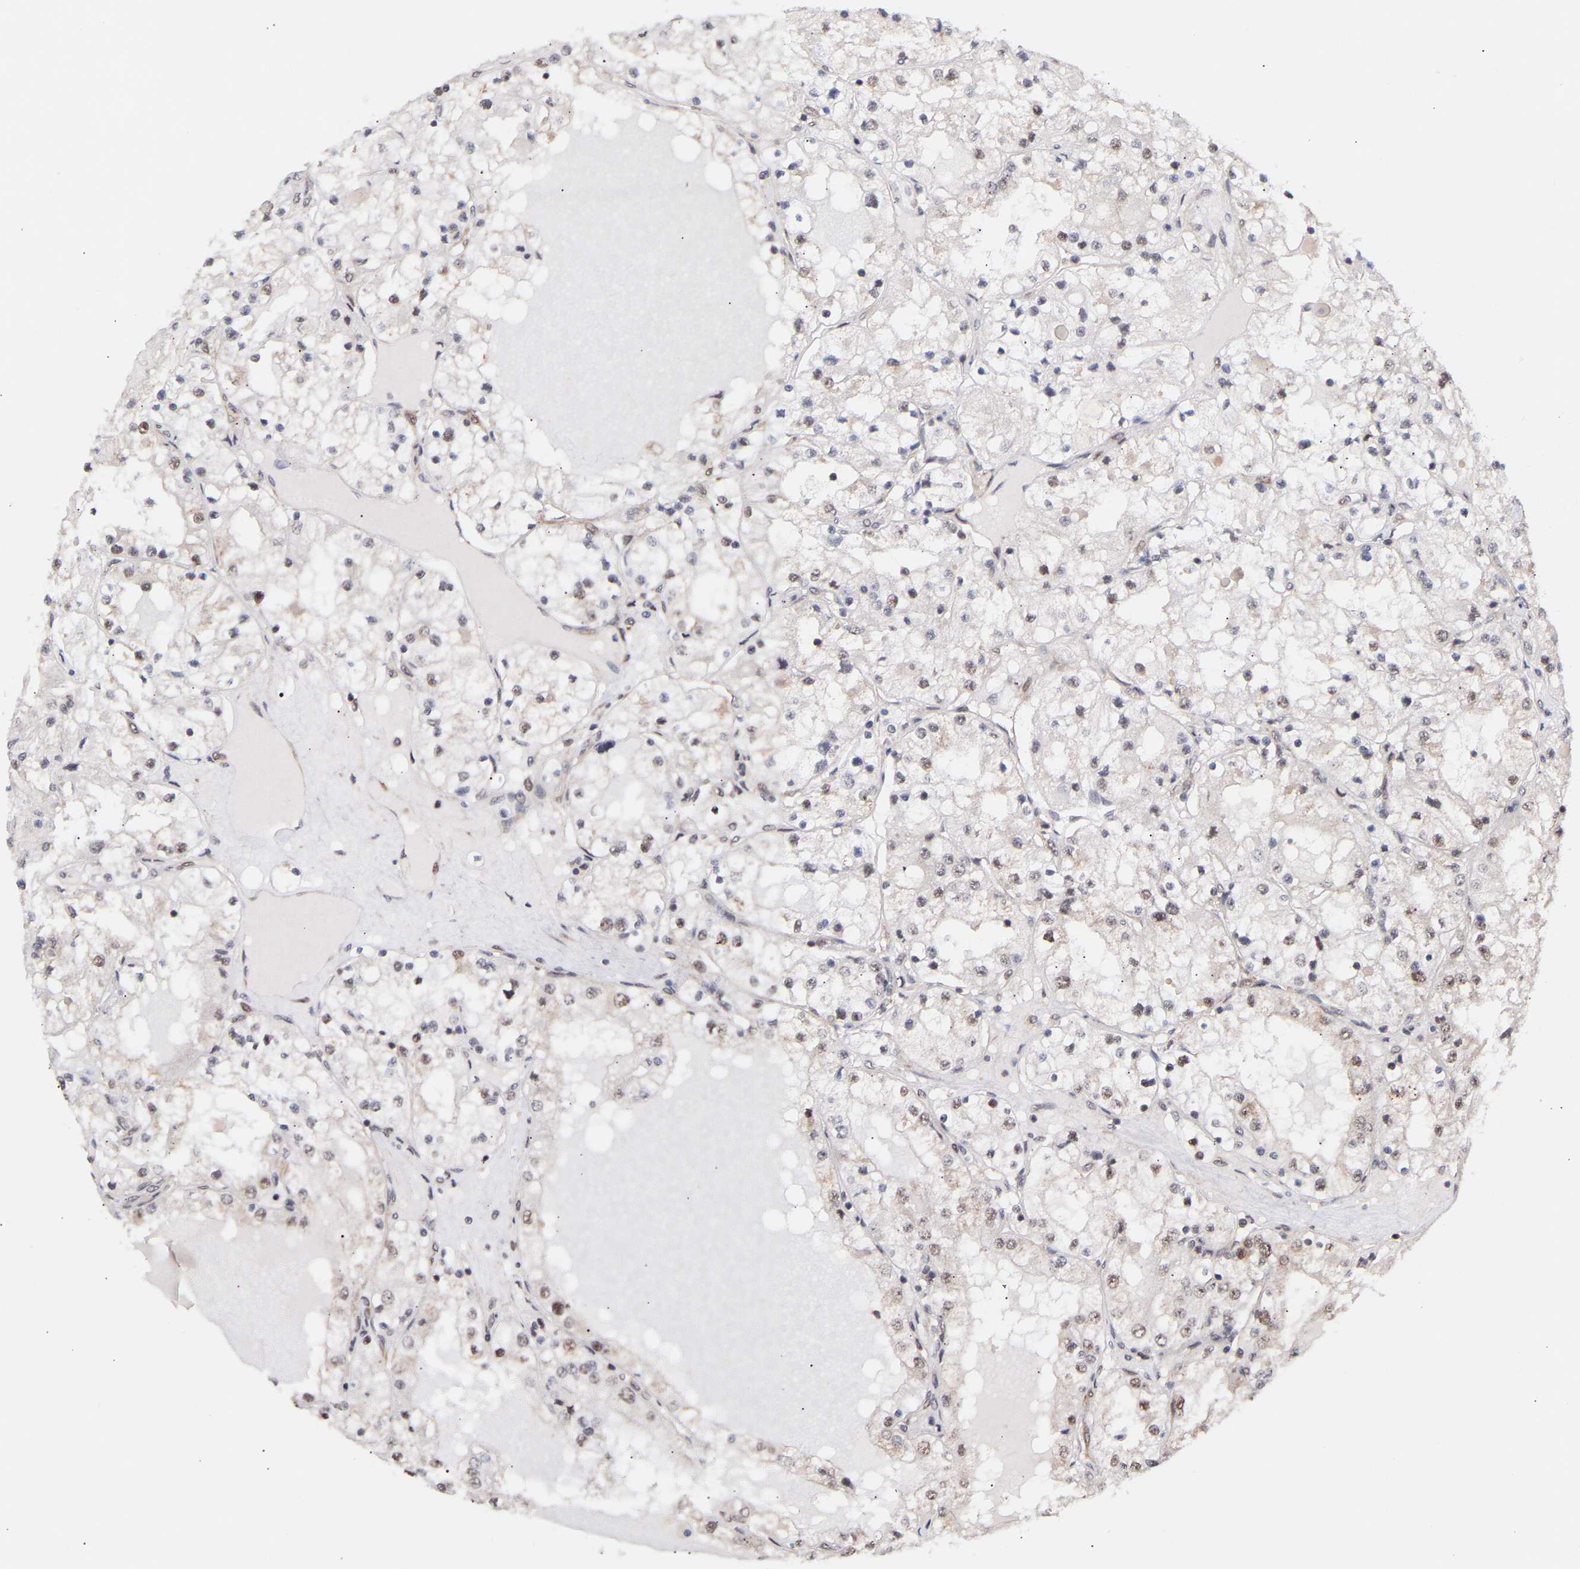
{"staining": {"intensity": "weak", "quantity": ">75%", "location": "nuclear"}, "tissue": "renal cancer", "cell_type": "Tumor cells", "image_type": "cancer", "snomed": [{"axis": "morphology", "description": "Adenocarcinoma, NOS"}, {"axis": "topography", "description": "Kidney"}], "caption": "Protein expression analysis of renal adenocarcinoma displays weak nuclear expression in about >75% of tumor cells.", "gene": "PDLIM5", "patient": {"sex": "male", "age": 68}}